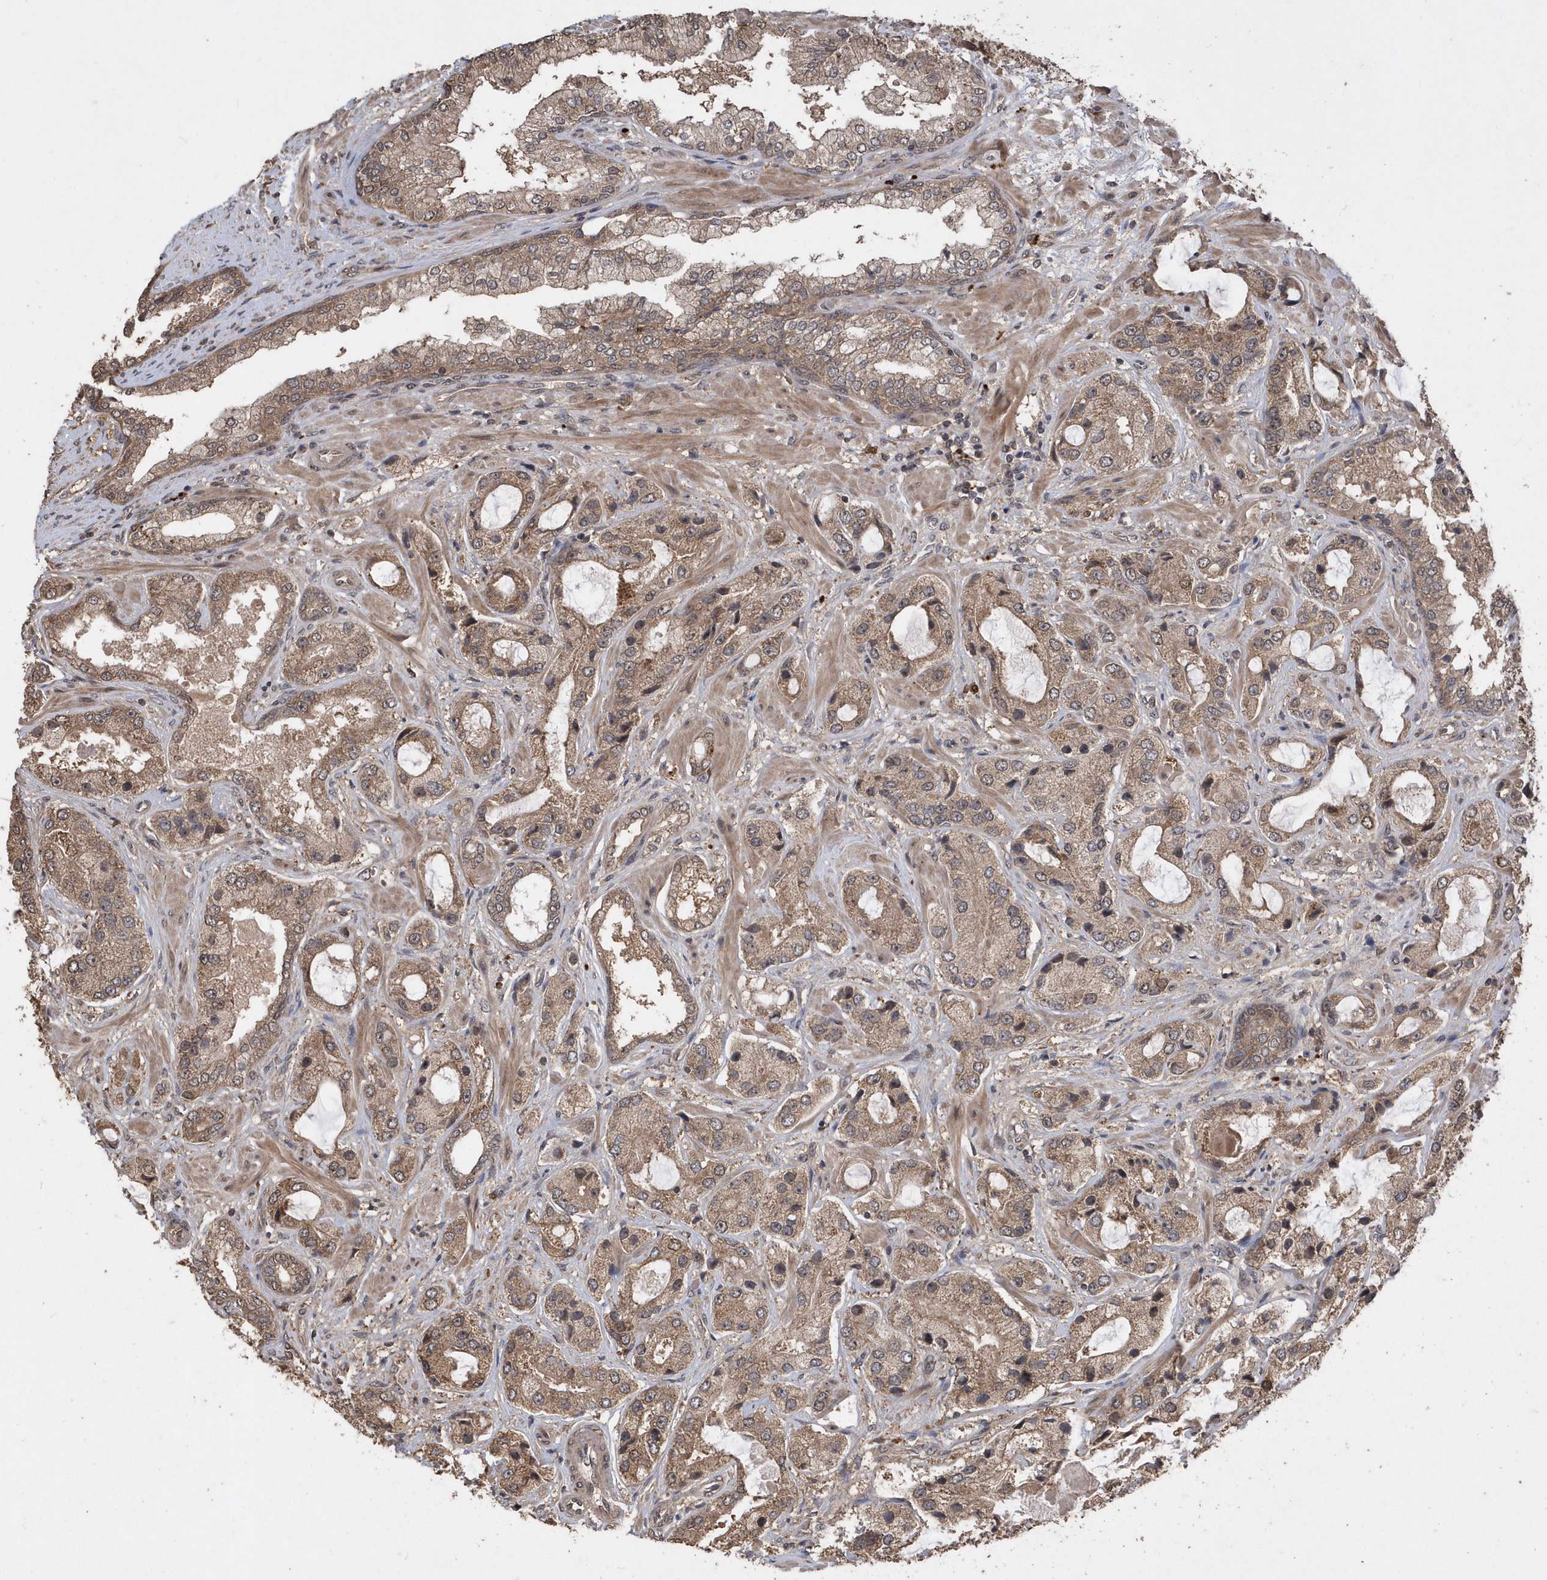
{"staining": {"intensity": "weak", "quantity": ">75%", "location": "cytoplasmic/membranous"}, "tissue": "prostate cancer", "cell_type": "Tumor cells", "image_type": "cancer", "snomed": [{"axis": "morphology", "description": "Normal tissue, NOS"}, {"axis": "morphology", "description": "Adenocarcinoma, High grade"}, {"axis": "topography", "description": "Prostate"}, {"axis": "topography", "description": "Peripheral nerve tissue"}], "caption": "A low amount of weak cytoplasmic/membranous expression is identified in approximately >75% of tumor cells in prostate cancer (high-grade adenocarcinoma) tissue. (Brightfield microscopy of DAB IHC at high magnification).", "gene": "WASHC5", "patient": {"sex": "male", "age": 59}}